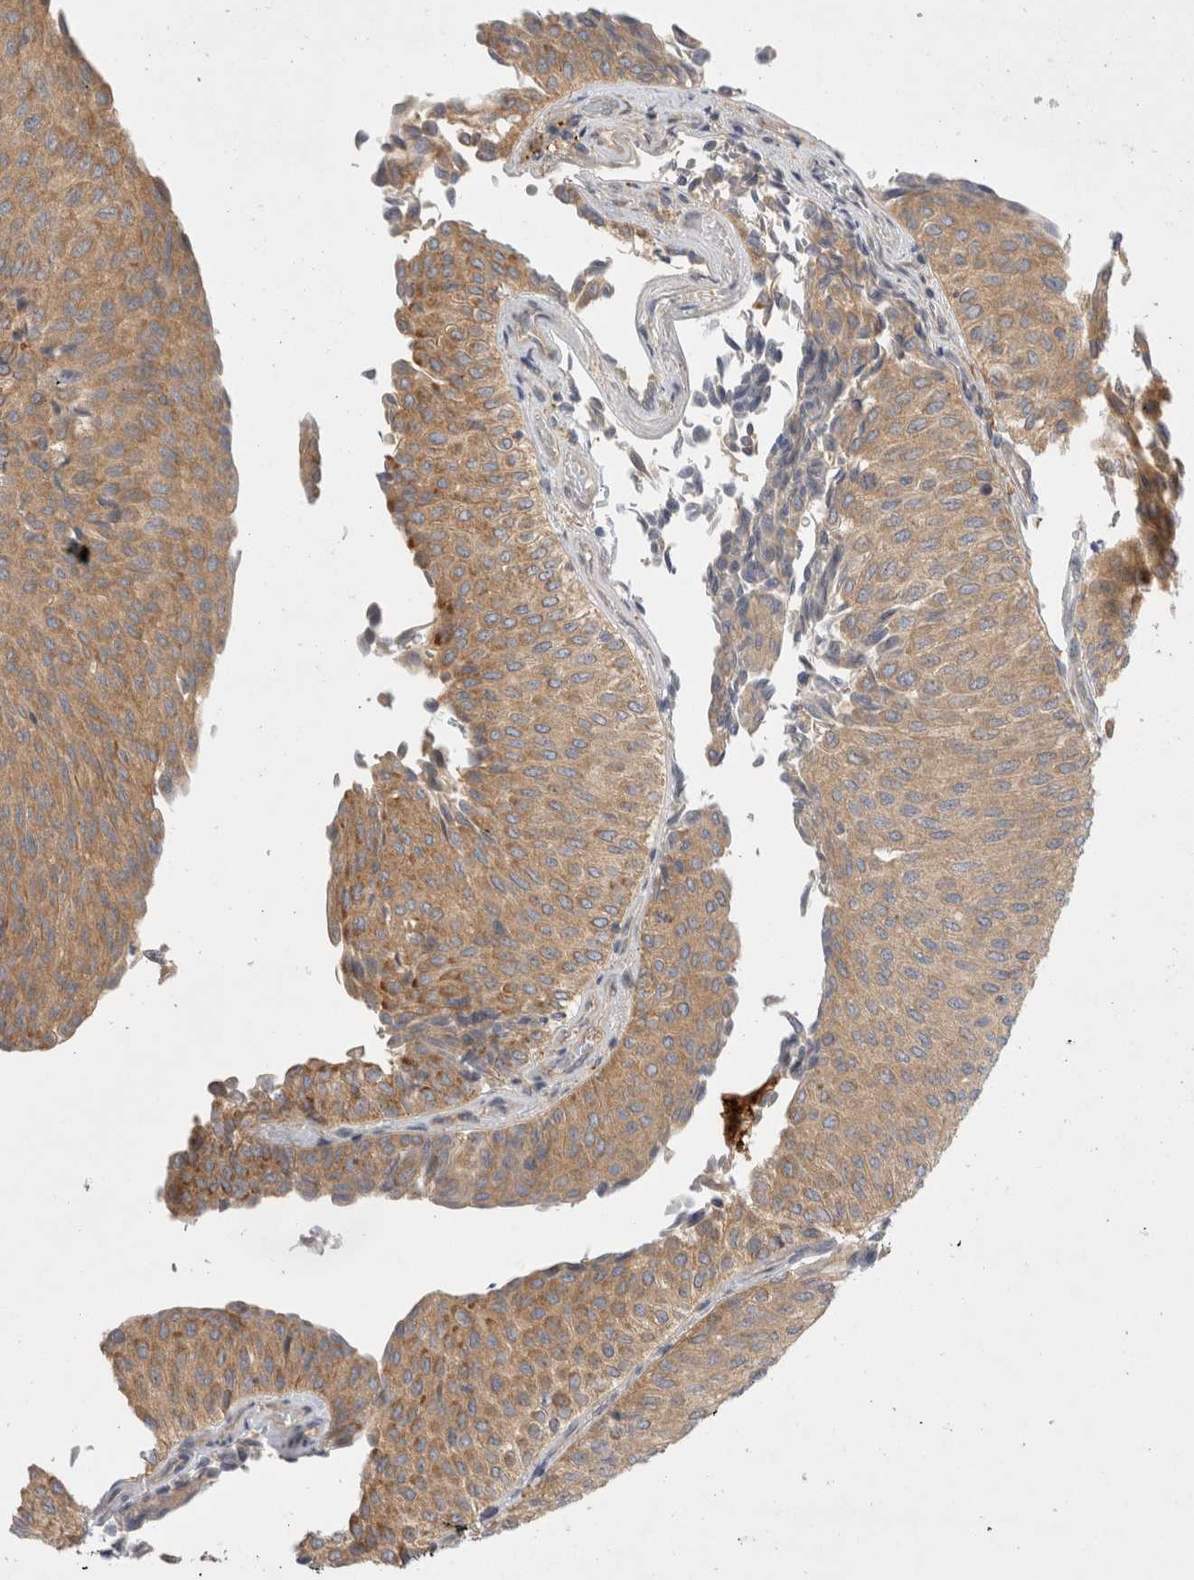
{"staining": {"intensity": "moderate", "quantity": ">75%", "location": "cytoplasmic/membranous"}, "tissue": "urothelial cancer", "cell_type": "Tumor cells", "image_type": "cancer", "snomed": [{"axis": "morphology", "description": "Urothelial carcinoma, Low grade"}, {"axis": "topography", "description": "Urinary bladder"}], "caption": "A brown stain labels moderate cytoplasmic/membranous staining of a protein in human low-grade urothelial carcinoma tumor cells. Immunohistochemistry (ihc) stains the protein of interest in brown and the nuclei are stained blue.", "gene": "CDCA7L", "patient": {"sex": "male", "age": 78}}